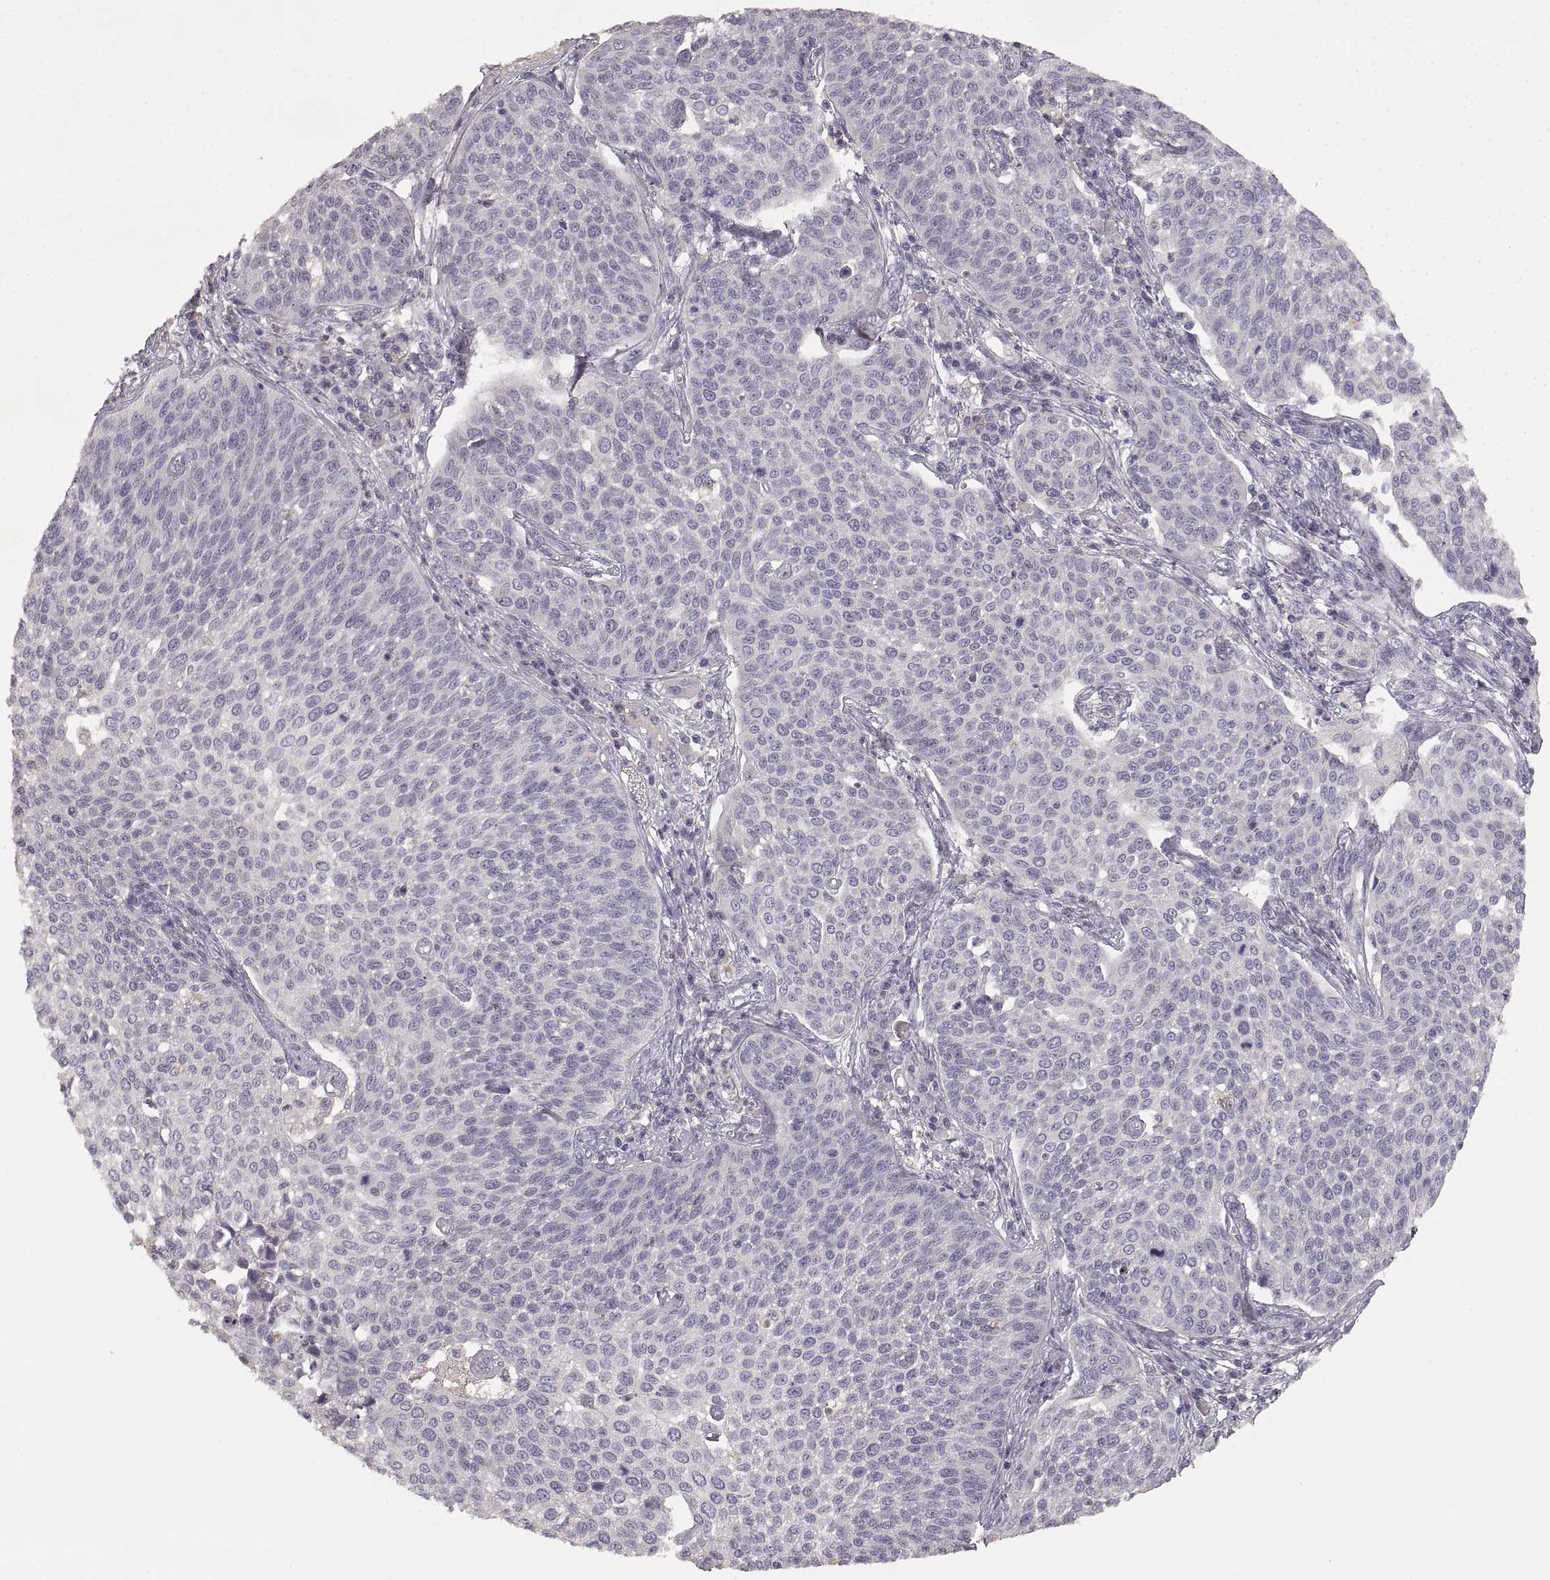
{"staining": {"intensity": "negative", "quantity": "none", "location": "none"}, "tissue": "cervical cancer", "cell_type": "Tumor cells", "image_type": "cancer", "snomed": [{"axis": "morphology", "description": "Squamous cell carcinoma, NOS"}, {"axis": "topography", "description": "Cervix"}], "caption": "The image reveals no staining of tumor cells in squamous cell carcinoma (cervical).", "gene": "RUNDC3A", "patient": {"sex": "female", "age": 34}}